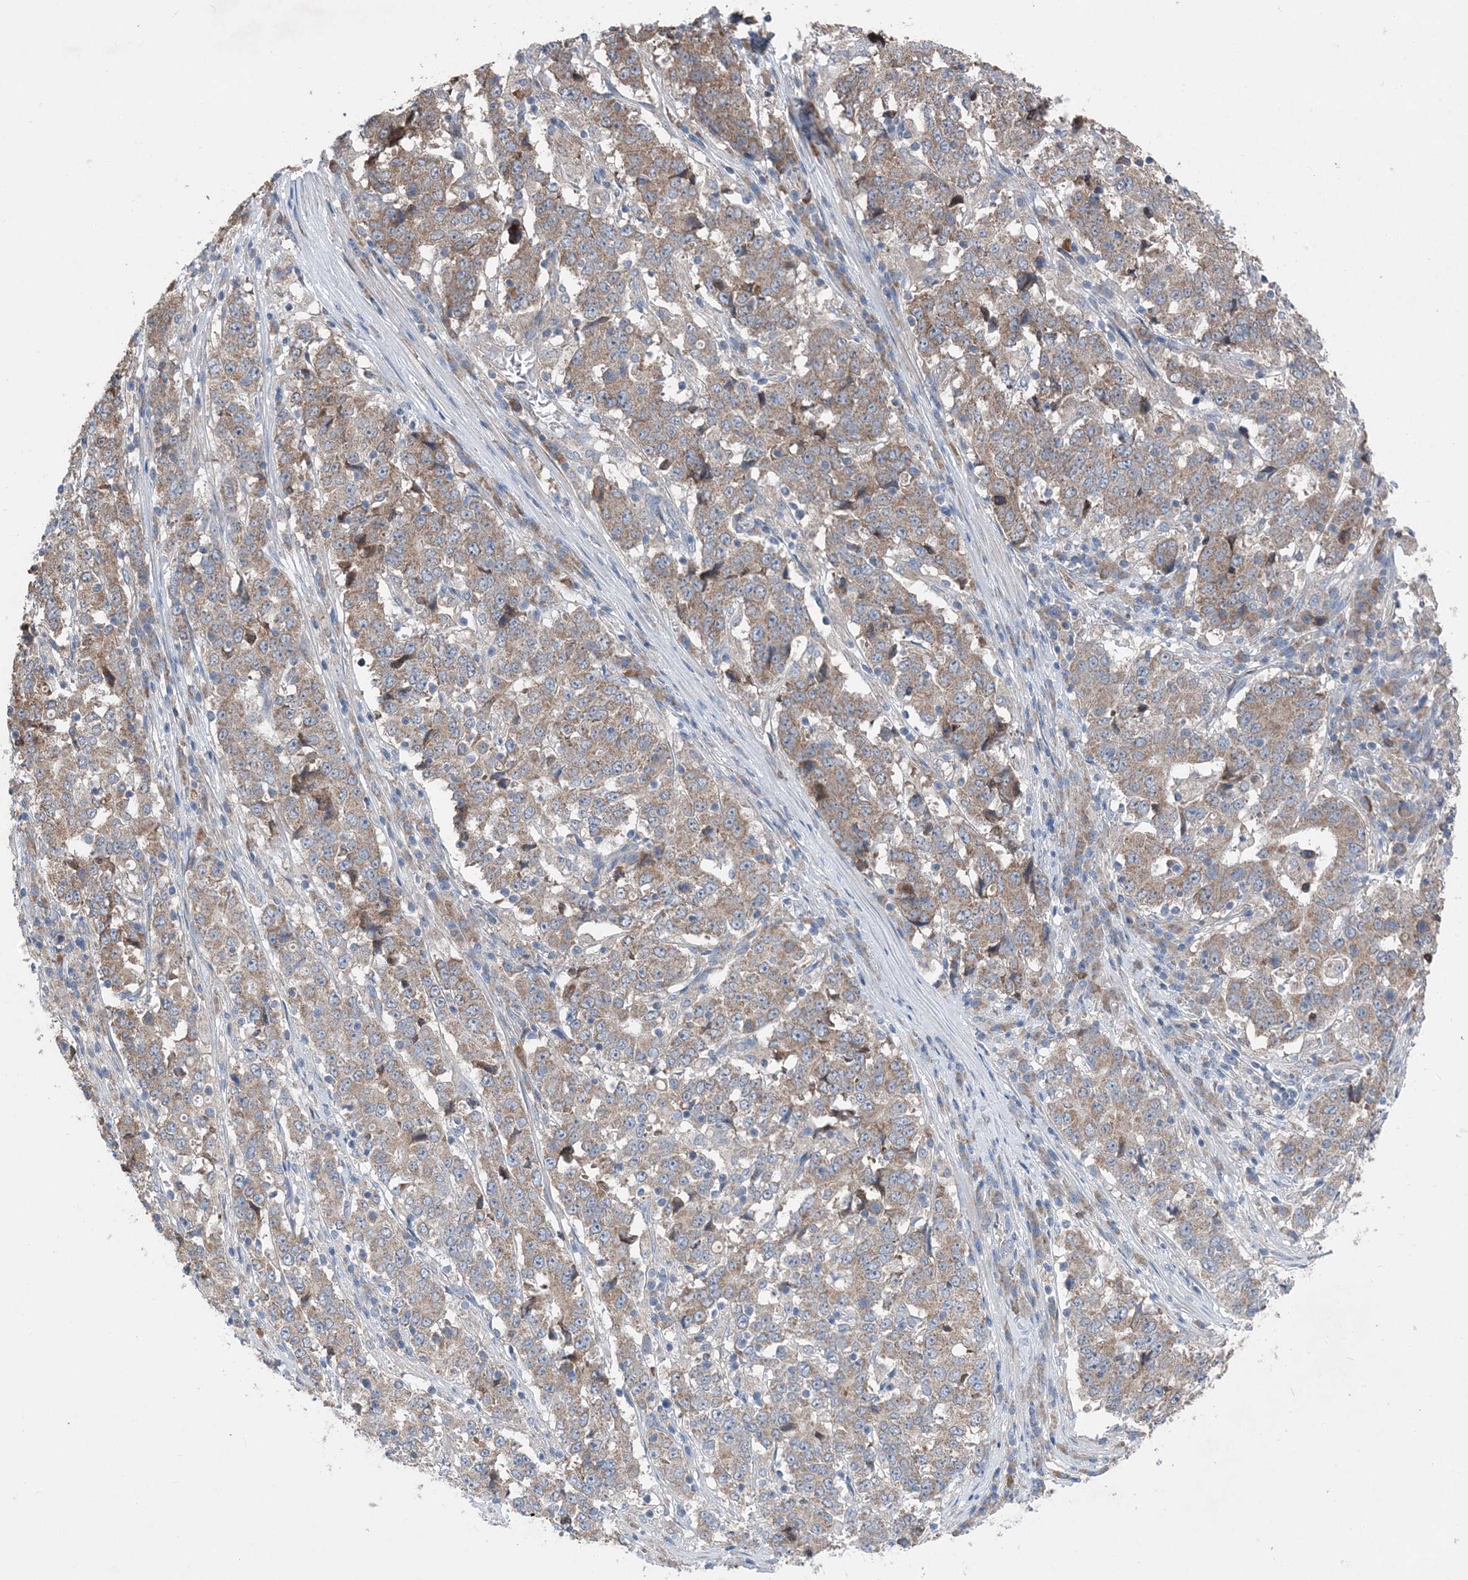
{"staining": {"intensity": "moderate", "quantity": ">75%", "location": "cytoplasmic/membranous"}, "tissue": "stomach cancer", "cell_type": "Tumor cells", "image_type": "cancer", "snomed": [{"axis": "morphology", "description": "Adenocarcinoma, NOS"}, {"axis": "topography", "description": "Stomach"}], "caption": "Protein staining of adenocarcinoma (stomach) tissue demonstrates moderate cytoplasmic/membranous expression in approximately >75% of tumor cells.", "gene": "DHX30", "patient": {"sex": "male", "age": 59}}